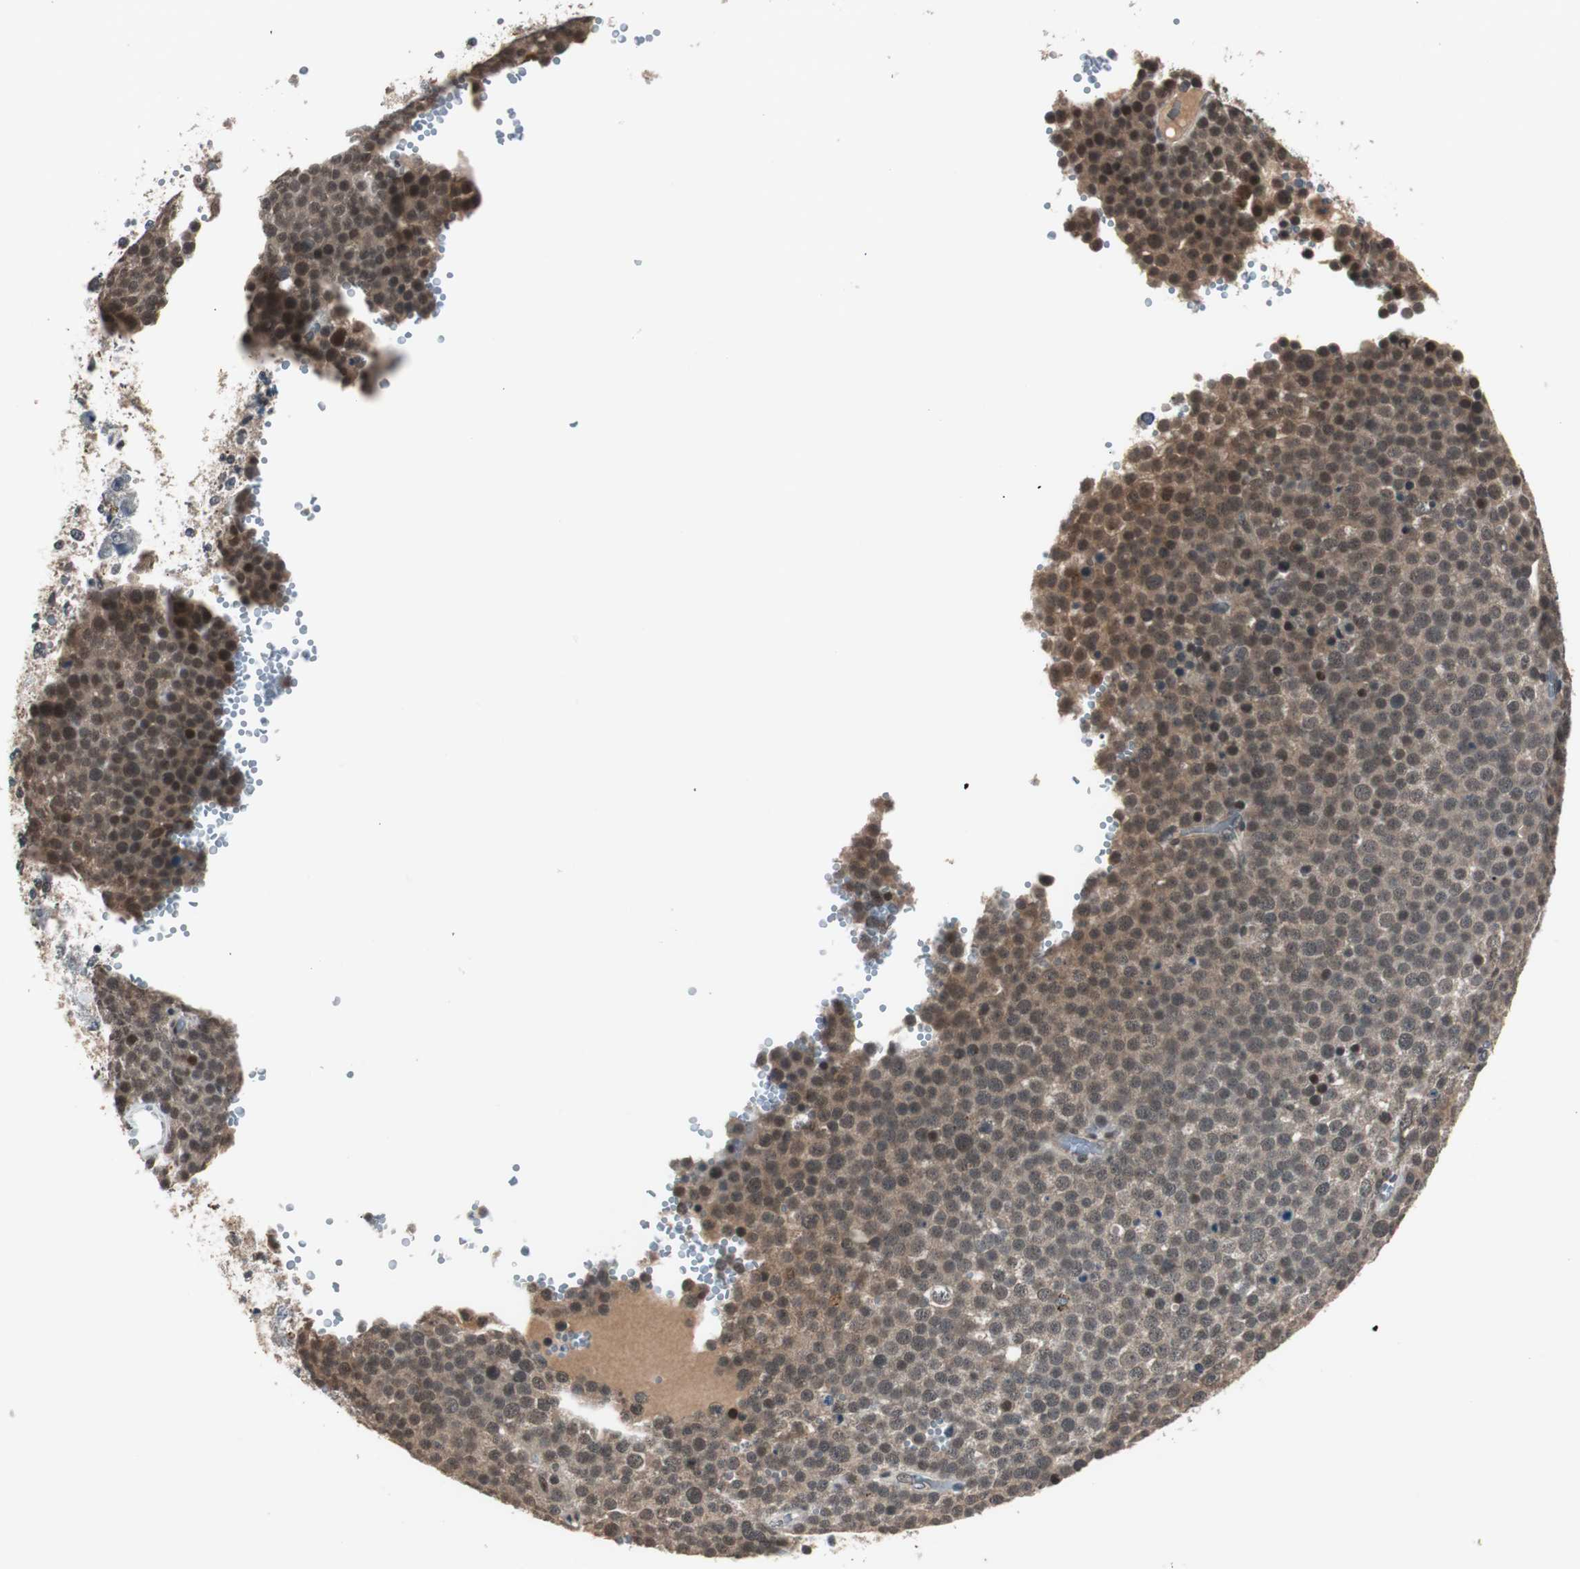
{"staining": {"intensity": "moderate", "quantity": ">75%", "location": "cytoplasmic/membranous,nuclear"}, "tissue": "testis cancer", "cell_type": "Tumor cells", "image_type": "cancer", "snomed": [{"axis": "morphology", "description": "Seminoma, NOS"}, {"axis": "topography", "description": "Testis"}], "caption": "This is a photomicrograph of IHC staining of testis cancer (seminoma), which shows moderate positivity in the cytoplasmic/membranous and nuclear of tumor cells.", "gene": "BOLA1", "patient": {"sex": "male", "age": 71}}